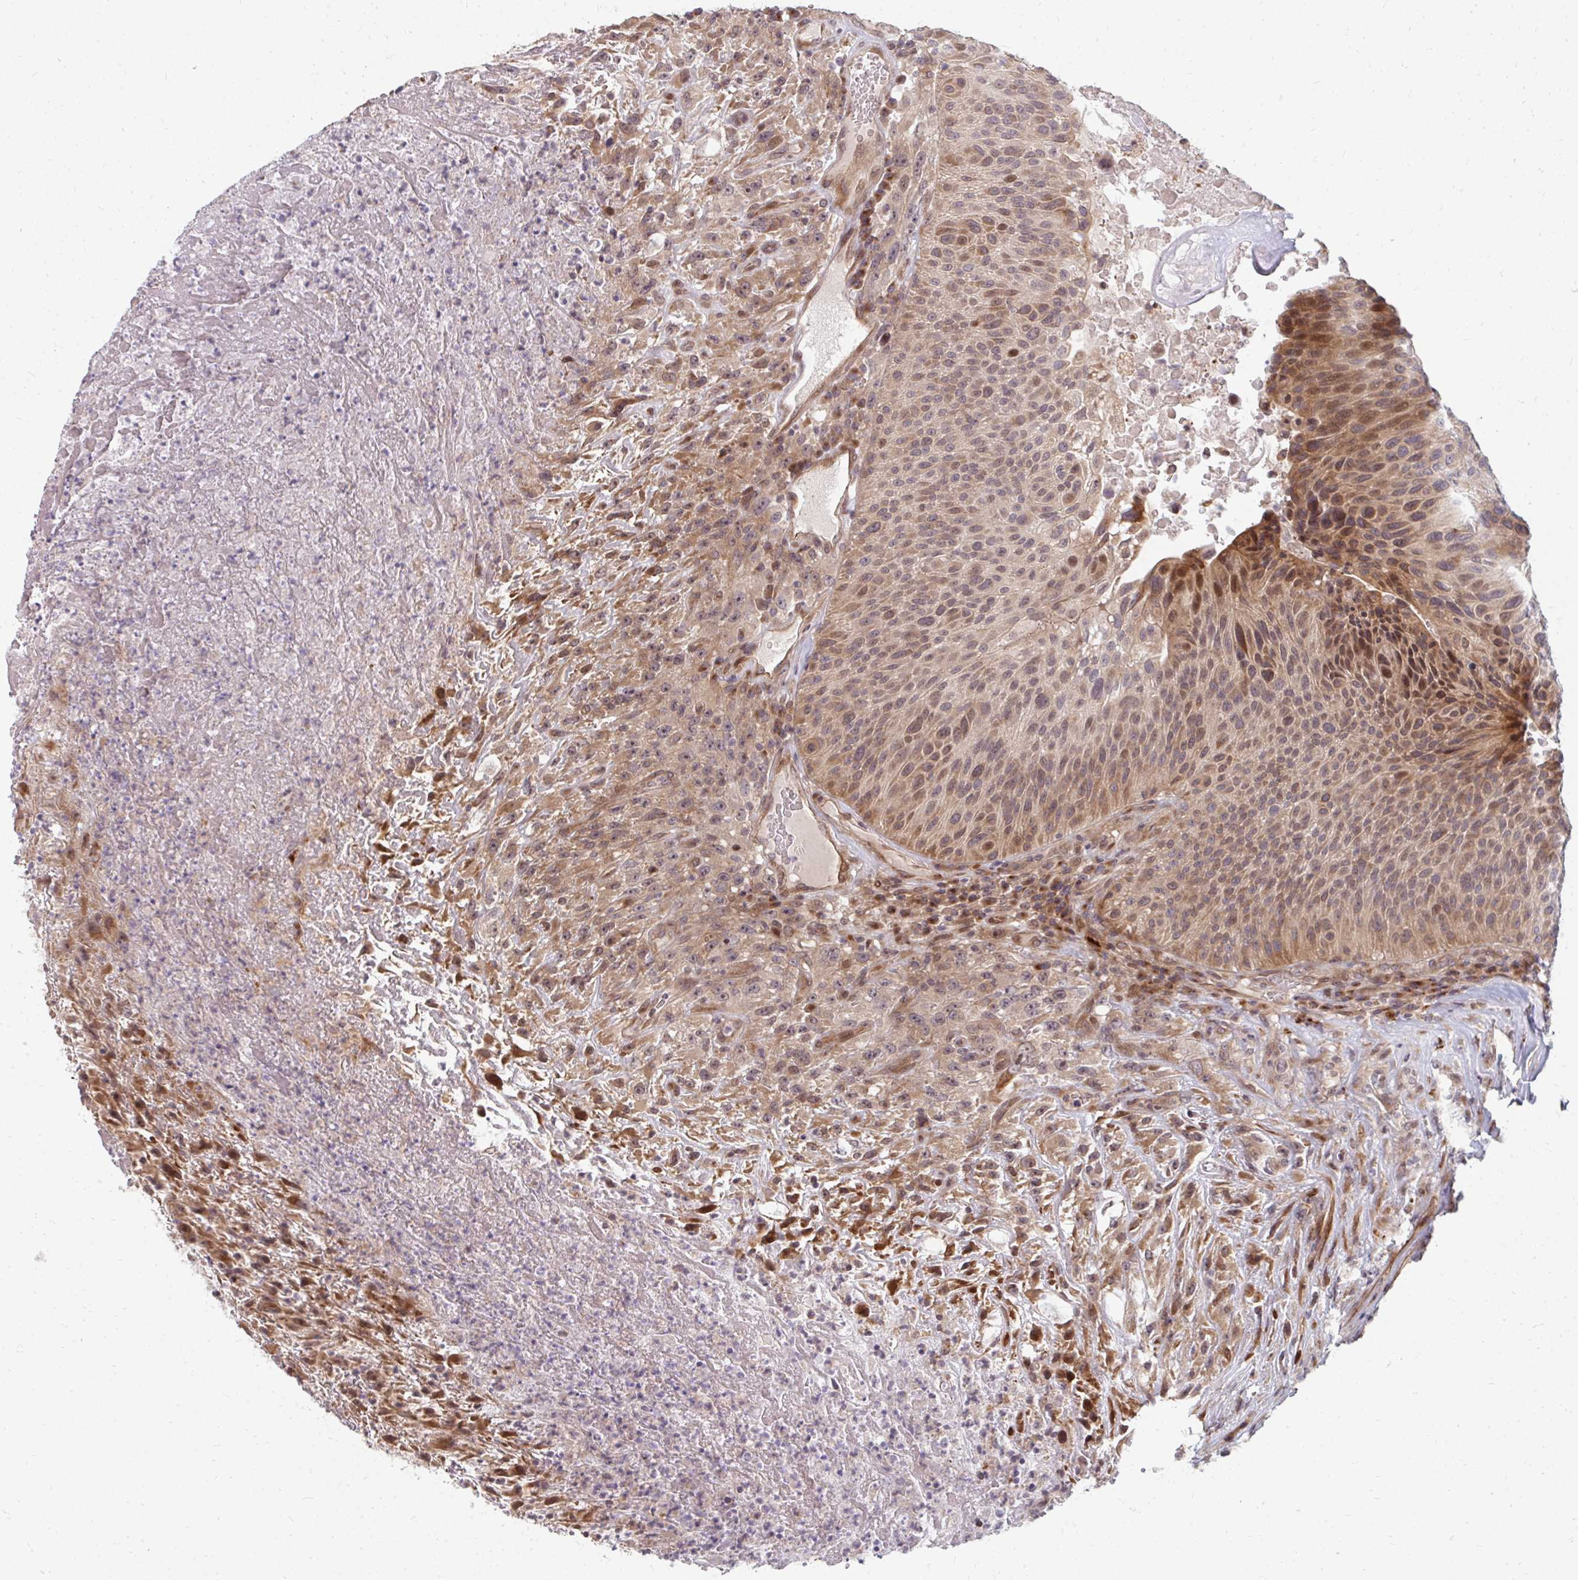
{"staining": {"intensity": "moderate", "quantity": "25%-75%", "location": "cytoplasmic/membranous,nuclear"}, "tissue": "urothelial cancer", "cell_type": "Tumor cells", "image_type": "cancer", "snomed": [{"axis": "morphology", "description": "Urothelial carcinoma, High grade"}, {"axis": "topography", "description": "Urinary bladder"}], "caption": "High-grade urothelial carcinoma stained with IHC shows moderate cytoplasmic/membranous and nuclear staining in approximately 25%-75% of tumor cells.", "gene": "ZNF285", "patient": {"sex": "male", "age": 66}}